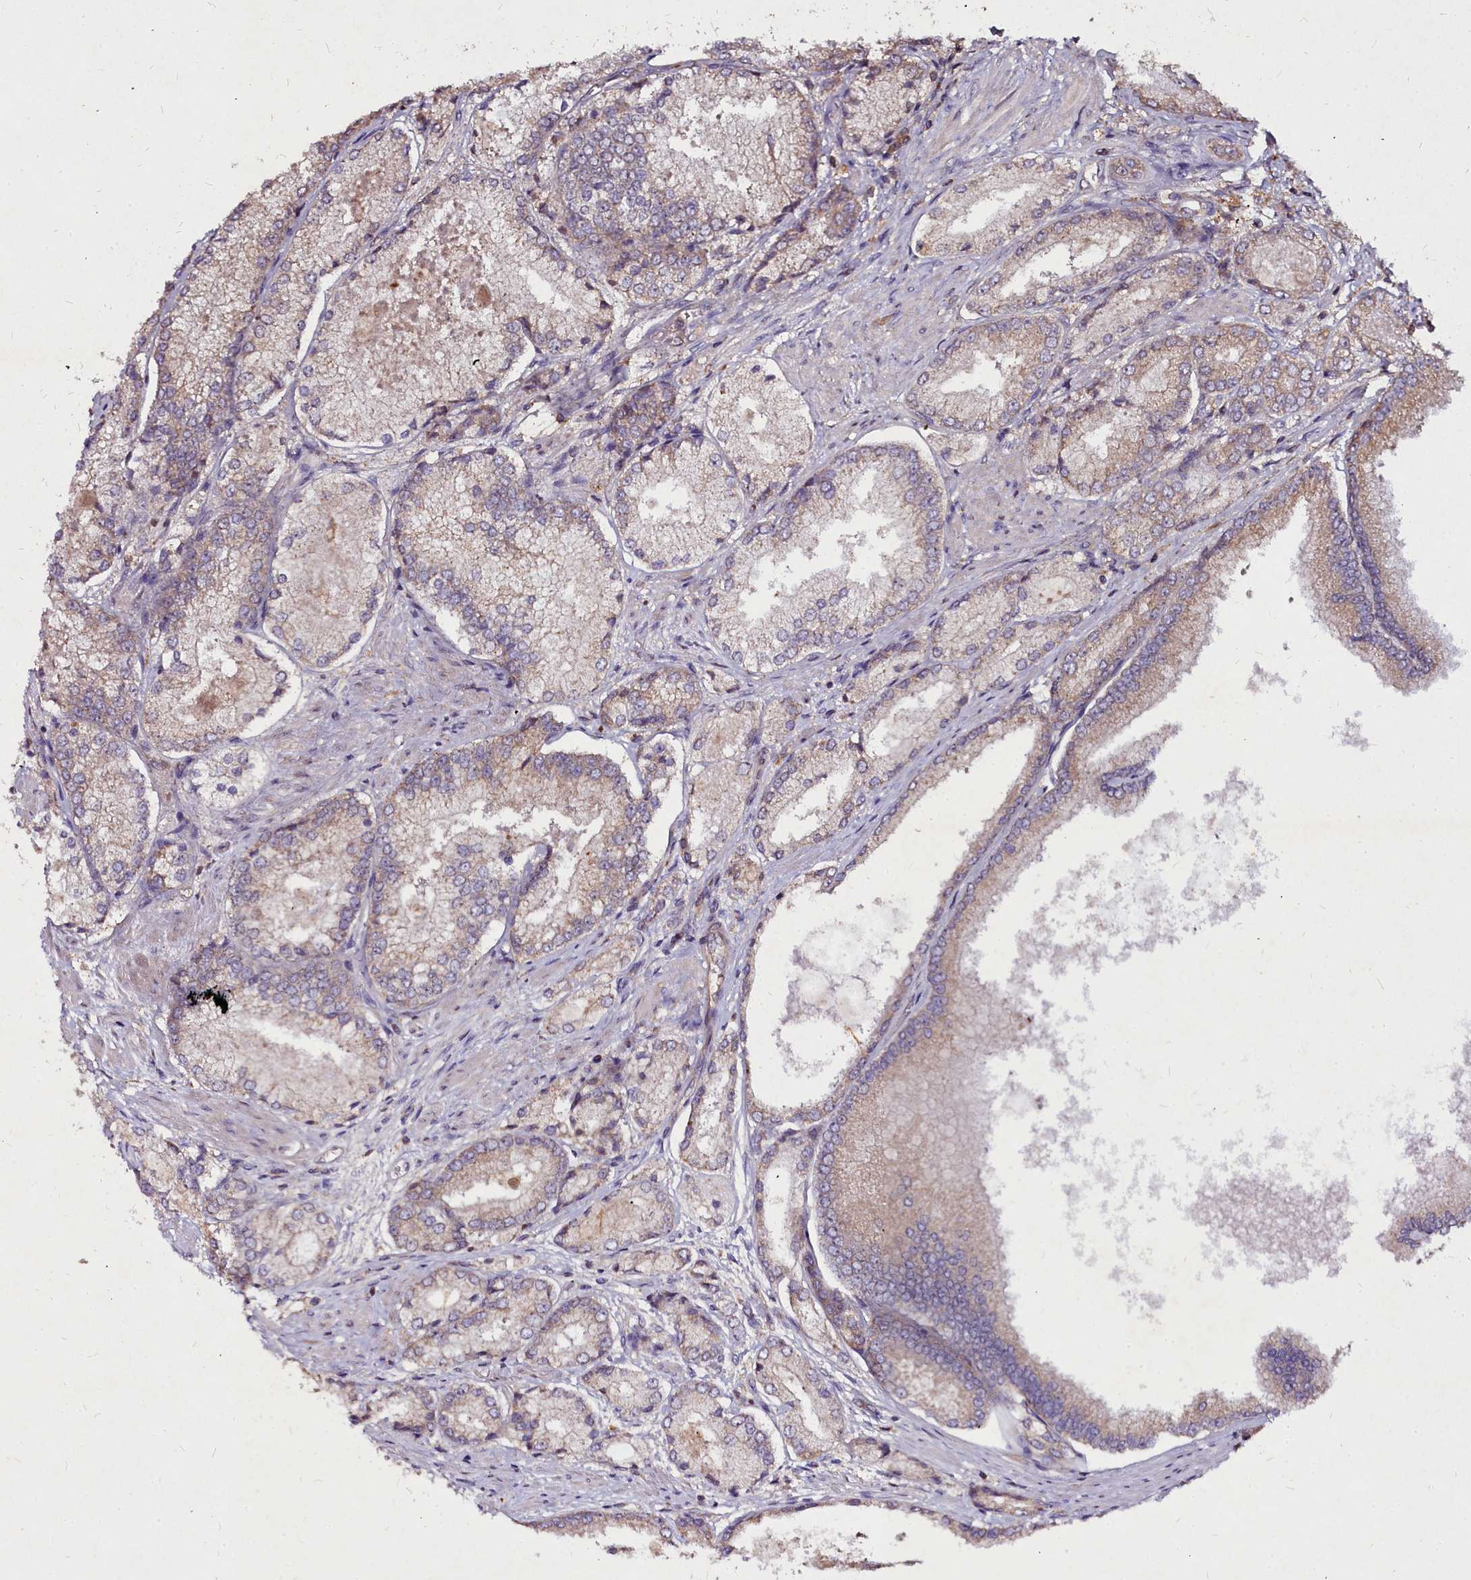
{"staining": {"intensity": "weak", "quantity": ">75%", "location": "cytoplasmic/membranous"}, "tissue": "prostate cancer", "cell_type": "Tumor cells", "image_type": "cancer", "snomed": [{"axis": "morphology", "description": "Adenocarcinoma, Low grade"}, {"axis": "topography", "description": "Prostate"}], "caption": "Tumor cells exhibit low levels of weak cytoplasmic/membranous positivity in about >75% of cells in prostate adenocarcinoma (low-grade).", "gene": "NCKAP1L", "patient": {"sex": "male", "age": 74}}